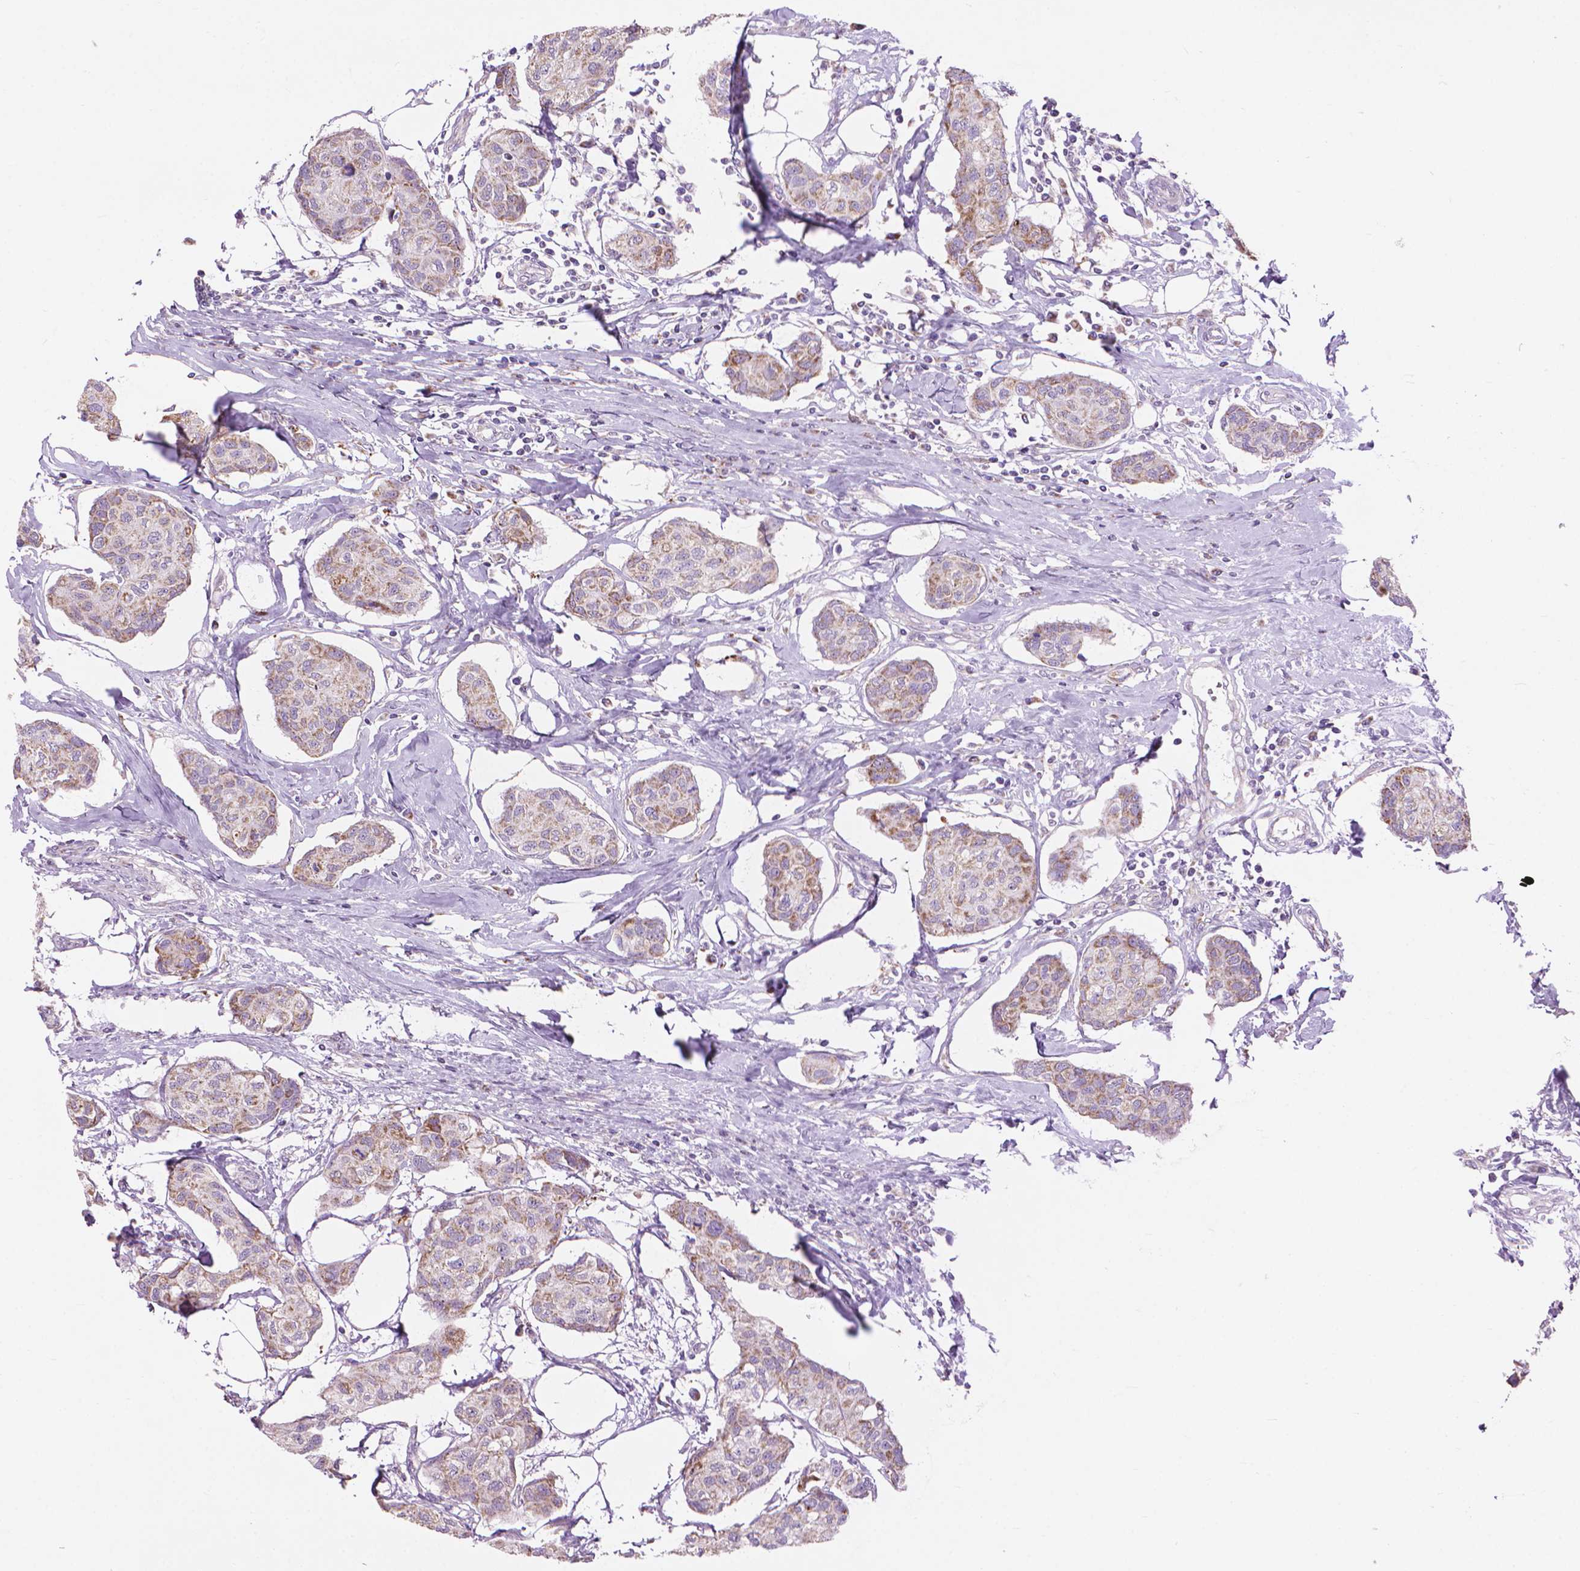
{"staining": {"intensity": "moderate", "quantity": "<25%", "location": "cytoplasmic/membranous"}, "tissue": "breast cancer", "cell_type": "Tumor cells", "image_type": "cancer", "snomed": [{"axis": "morphology", "description": "Duct carcinoma"}, {"axis": "topography", "description": "Breast"}], "caption": "A low amount of moderate cytoplasmic/membranous expression is identified in approximately <25% of tumor cells in breast infiltrating ductal carcinoma tissue.", "gene": "VDAC1", "patient": {"sex": "female", "age": 80}}